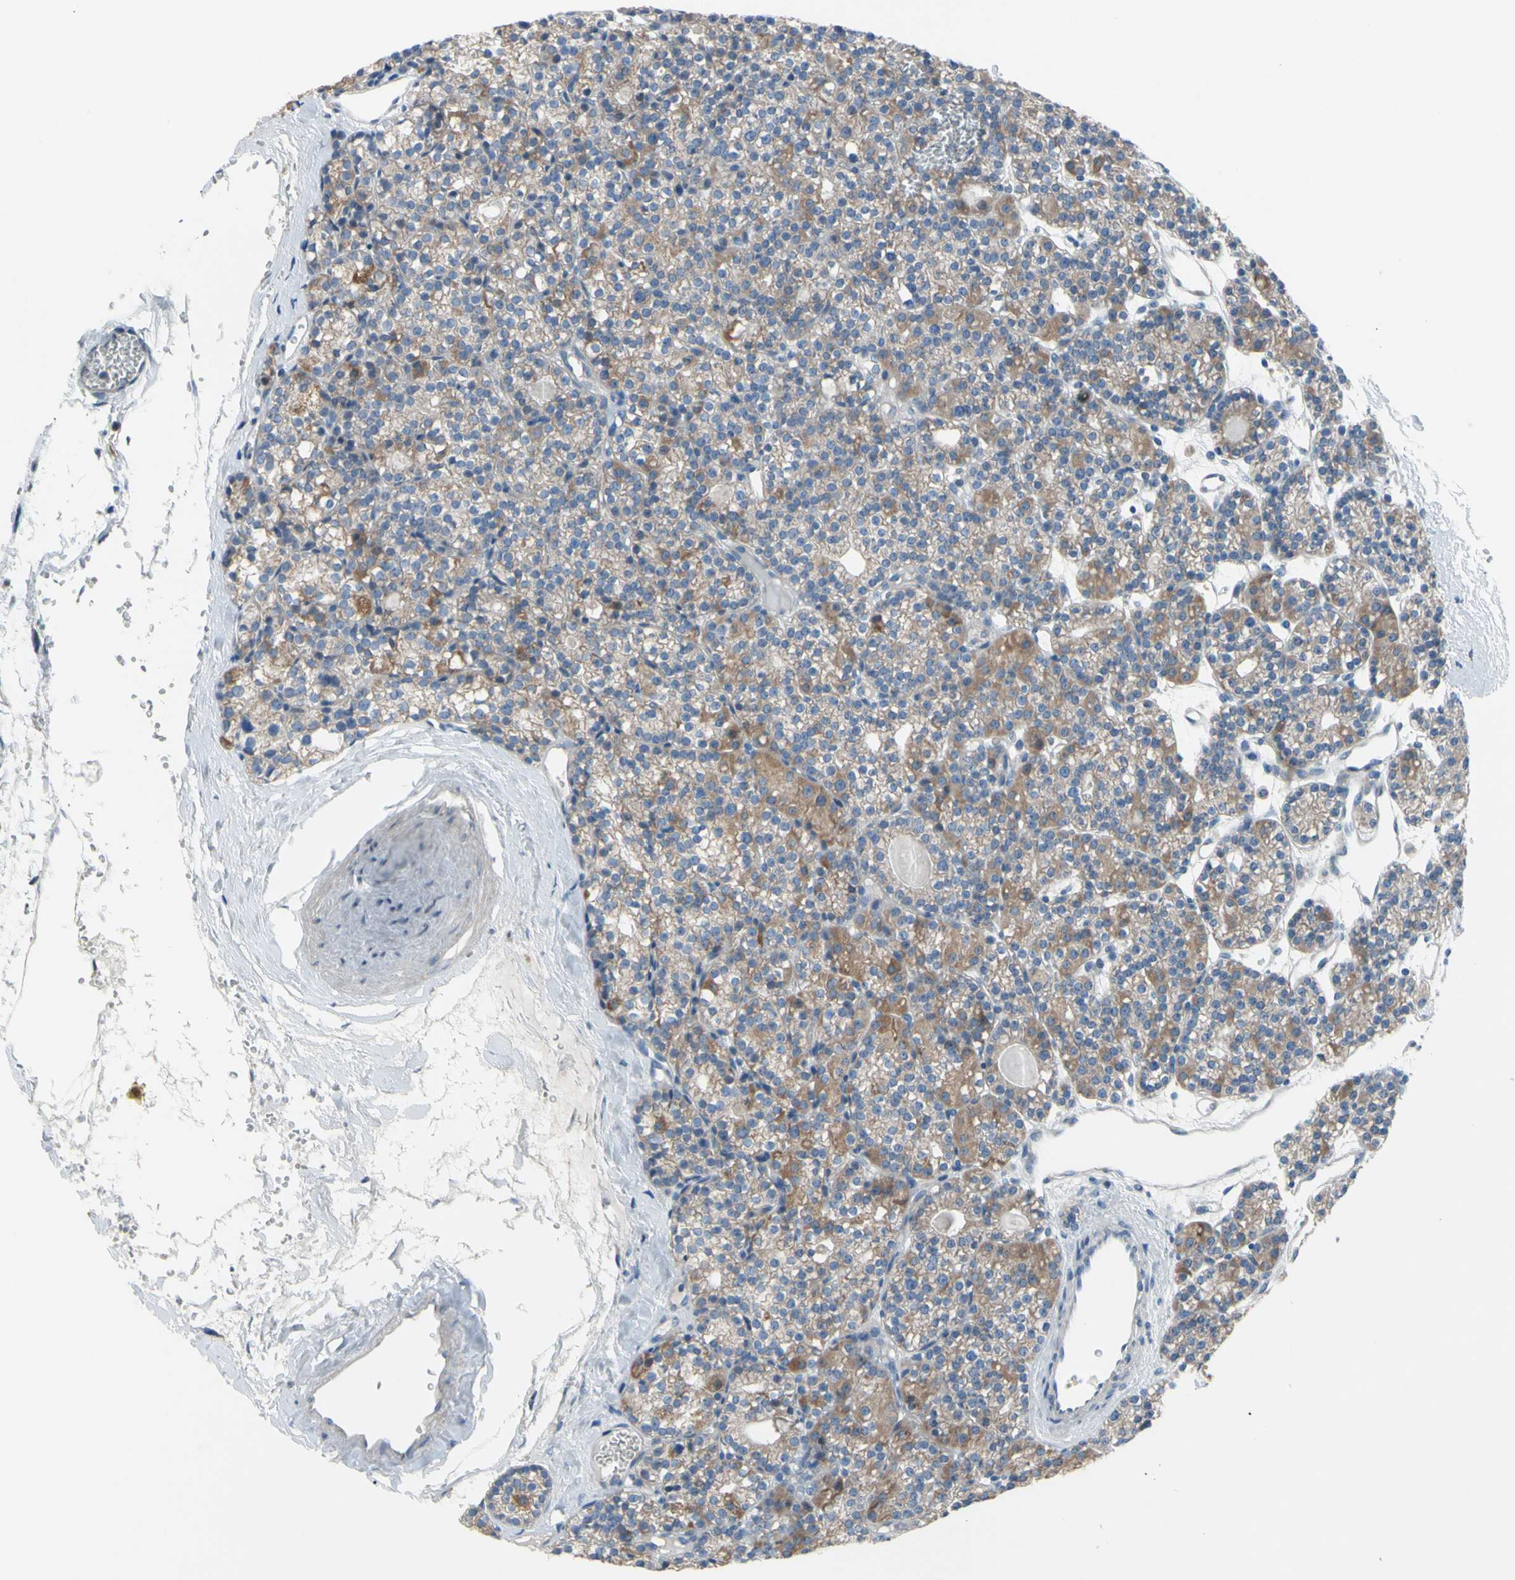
{"staining": {"intensity": "moderate", "quantity": ">75%", "location": "cytoplasmic/membranous"}, "tissue": "parathyroid gland", "cell_type": "Glandular cells", "image_type": "normal", "snomed": [{"axis": "morphology", "description": "Normal tissue, NOS"}, {"axis": "topography", "description": "Parathyroid gland"}], "caption": "There is medium levels of moderate cytoplasmic/membranous positivity in glandular cells of normal parathyroid gland, as demonstrated by immunohistochemical staining (brown color).", "gene": "GRAMD2B", "patient": {"sex": "female", "age": 64}}